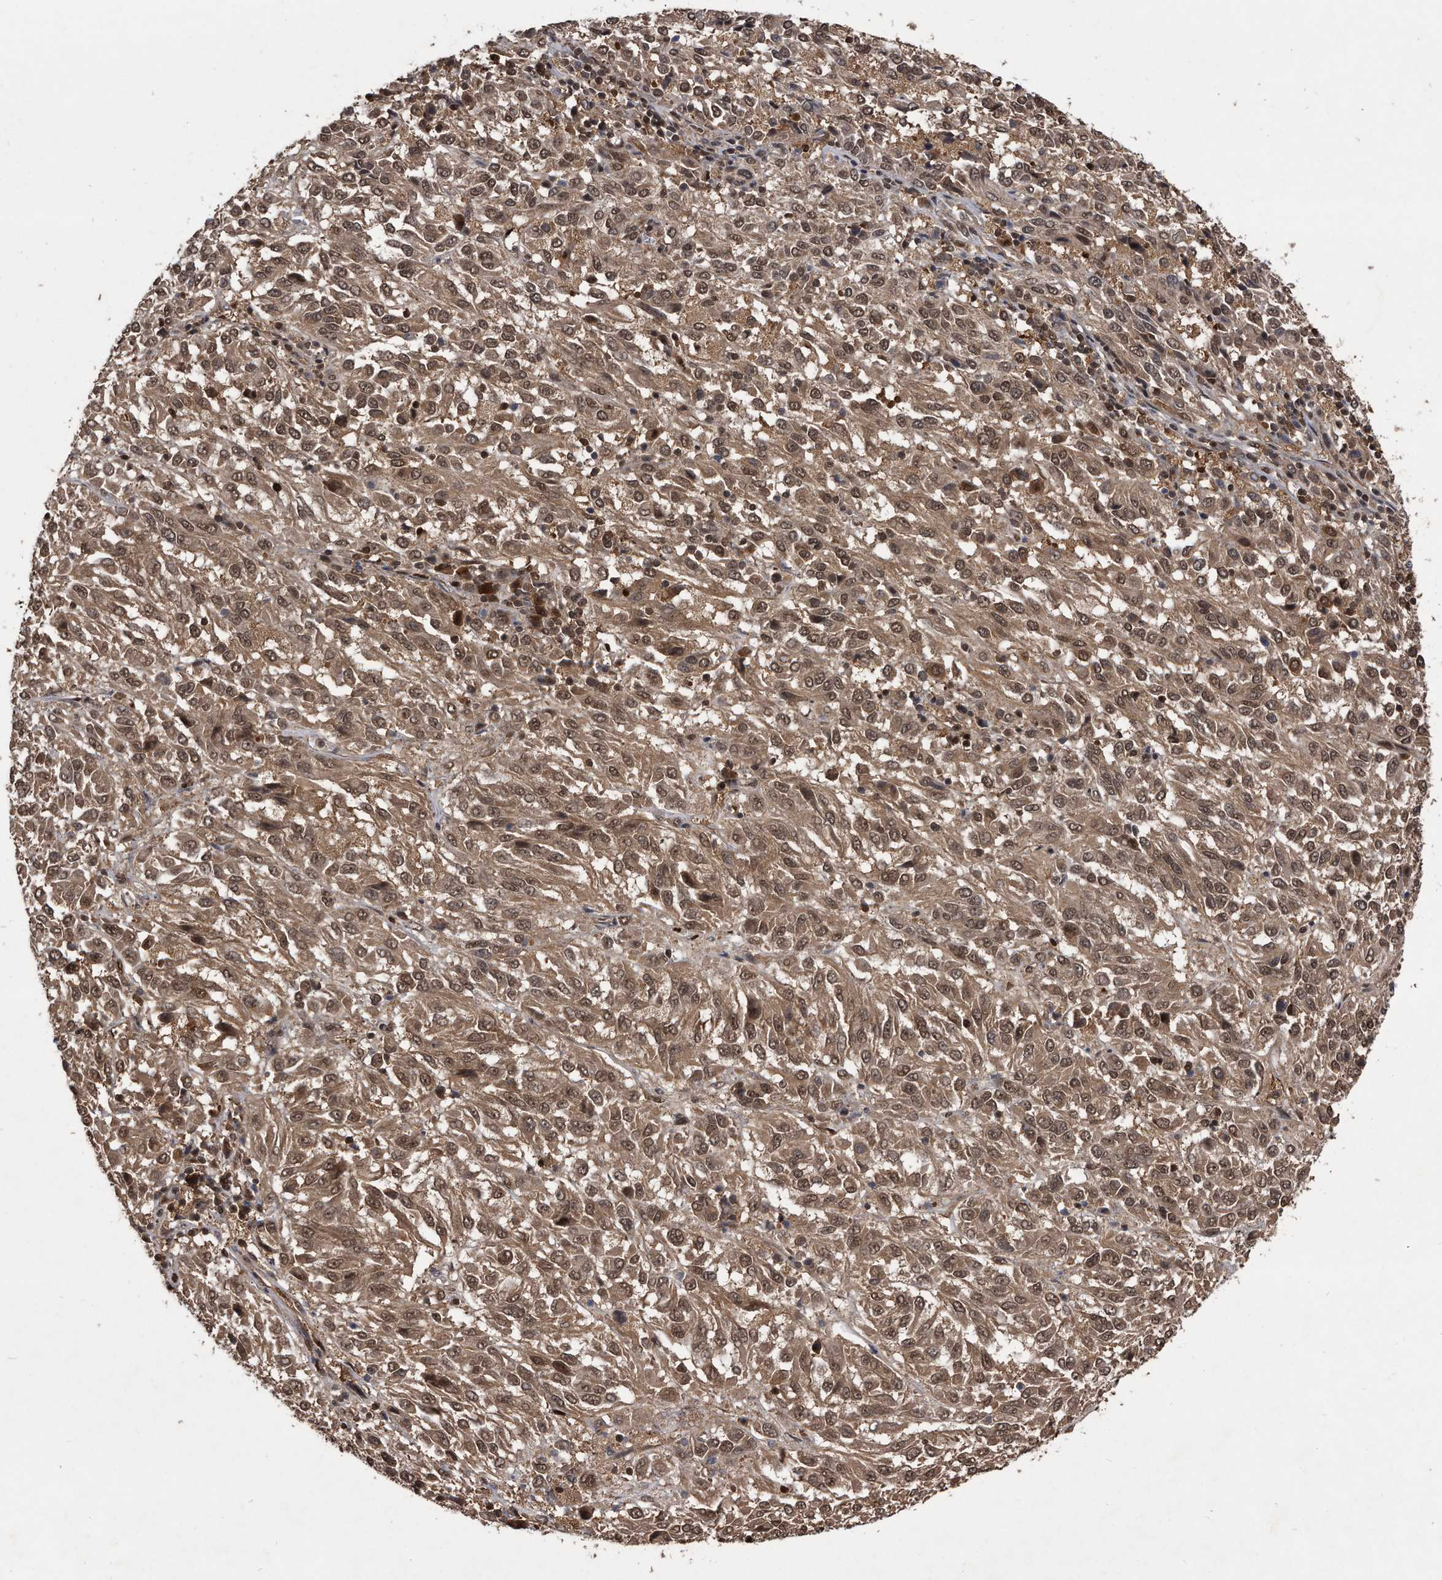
{"staining": {"intensity": "moderate", "quantity": ">75%", "location": "cytoplasmic/membranous,nuclear"}, "tissue": "melanoma", "cell_type": "Tumor cells", "image_type": "cancer", "snomed": [{"axis": "morphology", "description": "Malignant melanoma, Metastatic site"}, {"axis": "topography", "description": "Lung"}], "caption": "High-magnification brightfield microscopy of melanoma stained with DAB (3,3'-diaminobenzidine) (brown) and counterstained with hematoxylin (blue). tumor cells exhibit moderate cytoplasmic/membranous and nuclear staining is appreciated in about>75% of cells. Ihc stains the protein in brown and the nuclei are stained blue.", "gene": "RAD23B", "patient": {"sex": "male", "age": 64}}